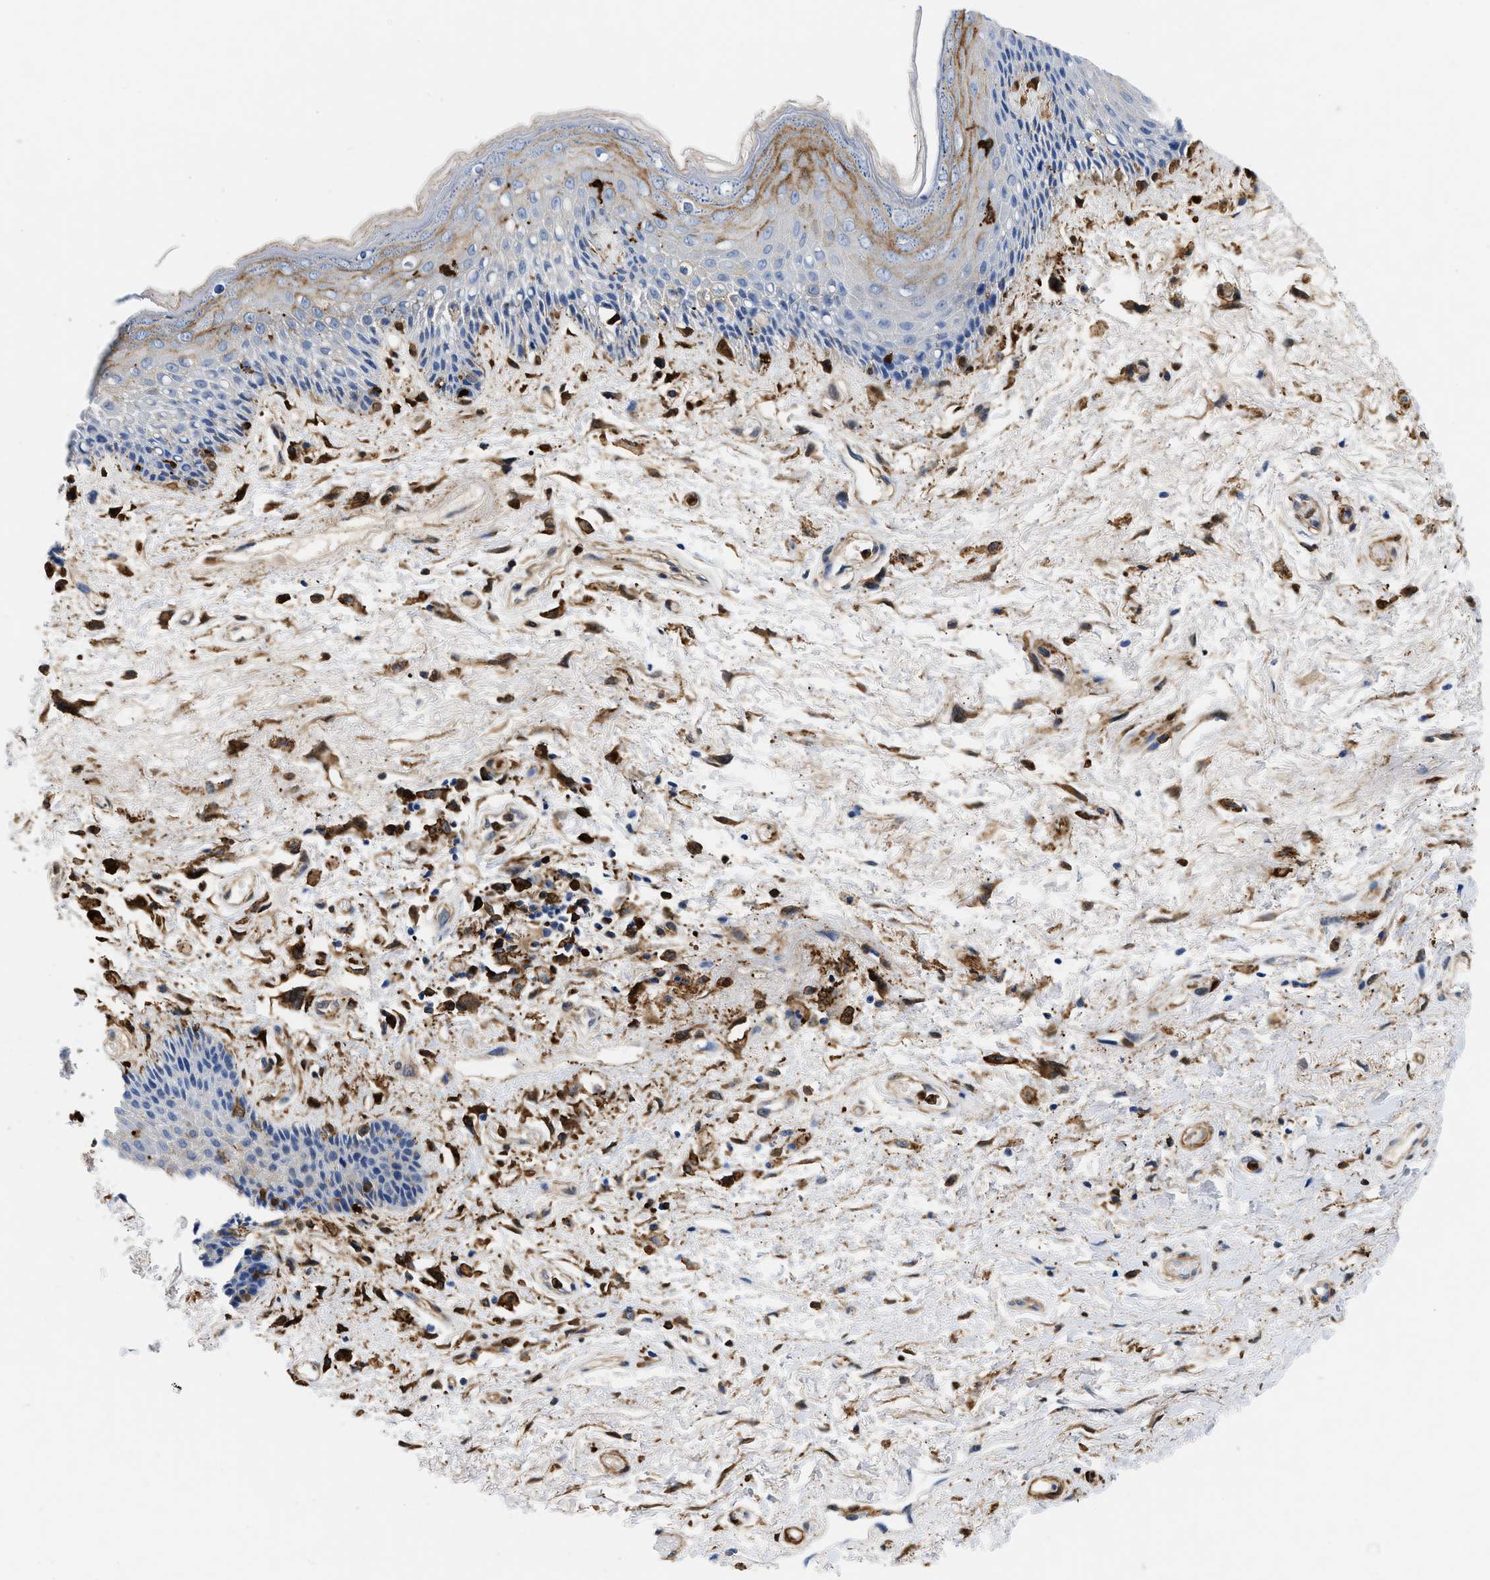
{"staining": {"intensity": "strong", "quantity": "<25%", "location": "cytoplasmic/membranous"}, "tissue": "skin", "cell_type": "Epidermal cells", "image_type": "normal", "snomed": [{"axis": "morphology", "description": "Normal tissue, NOS"}, {"axis": "topography", "description": "Anal"}], "caption": "High-magnification brightfield microscopy of normal skin stained with DAB (3,3'-diaminobenzidine) (brown) and counterstained with hematoxylin (blue). epidermal cells exhibit strong cytoplasmic/membranous expression is seen in about<25% of cells.", "gene": "GSN", "patient": {"sex": "female", "age": 46}}